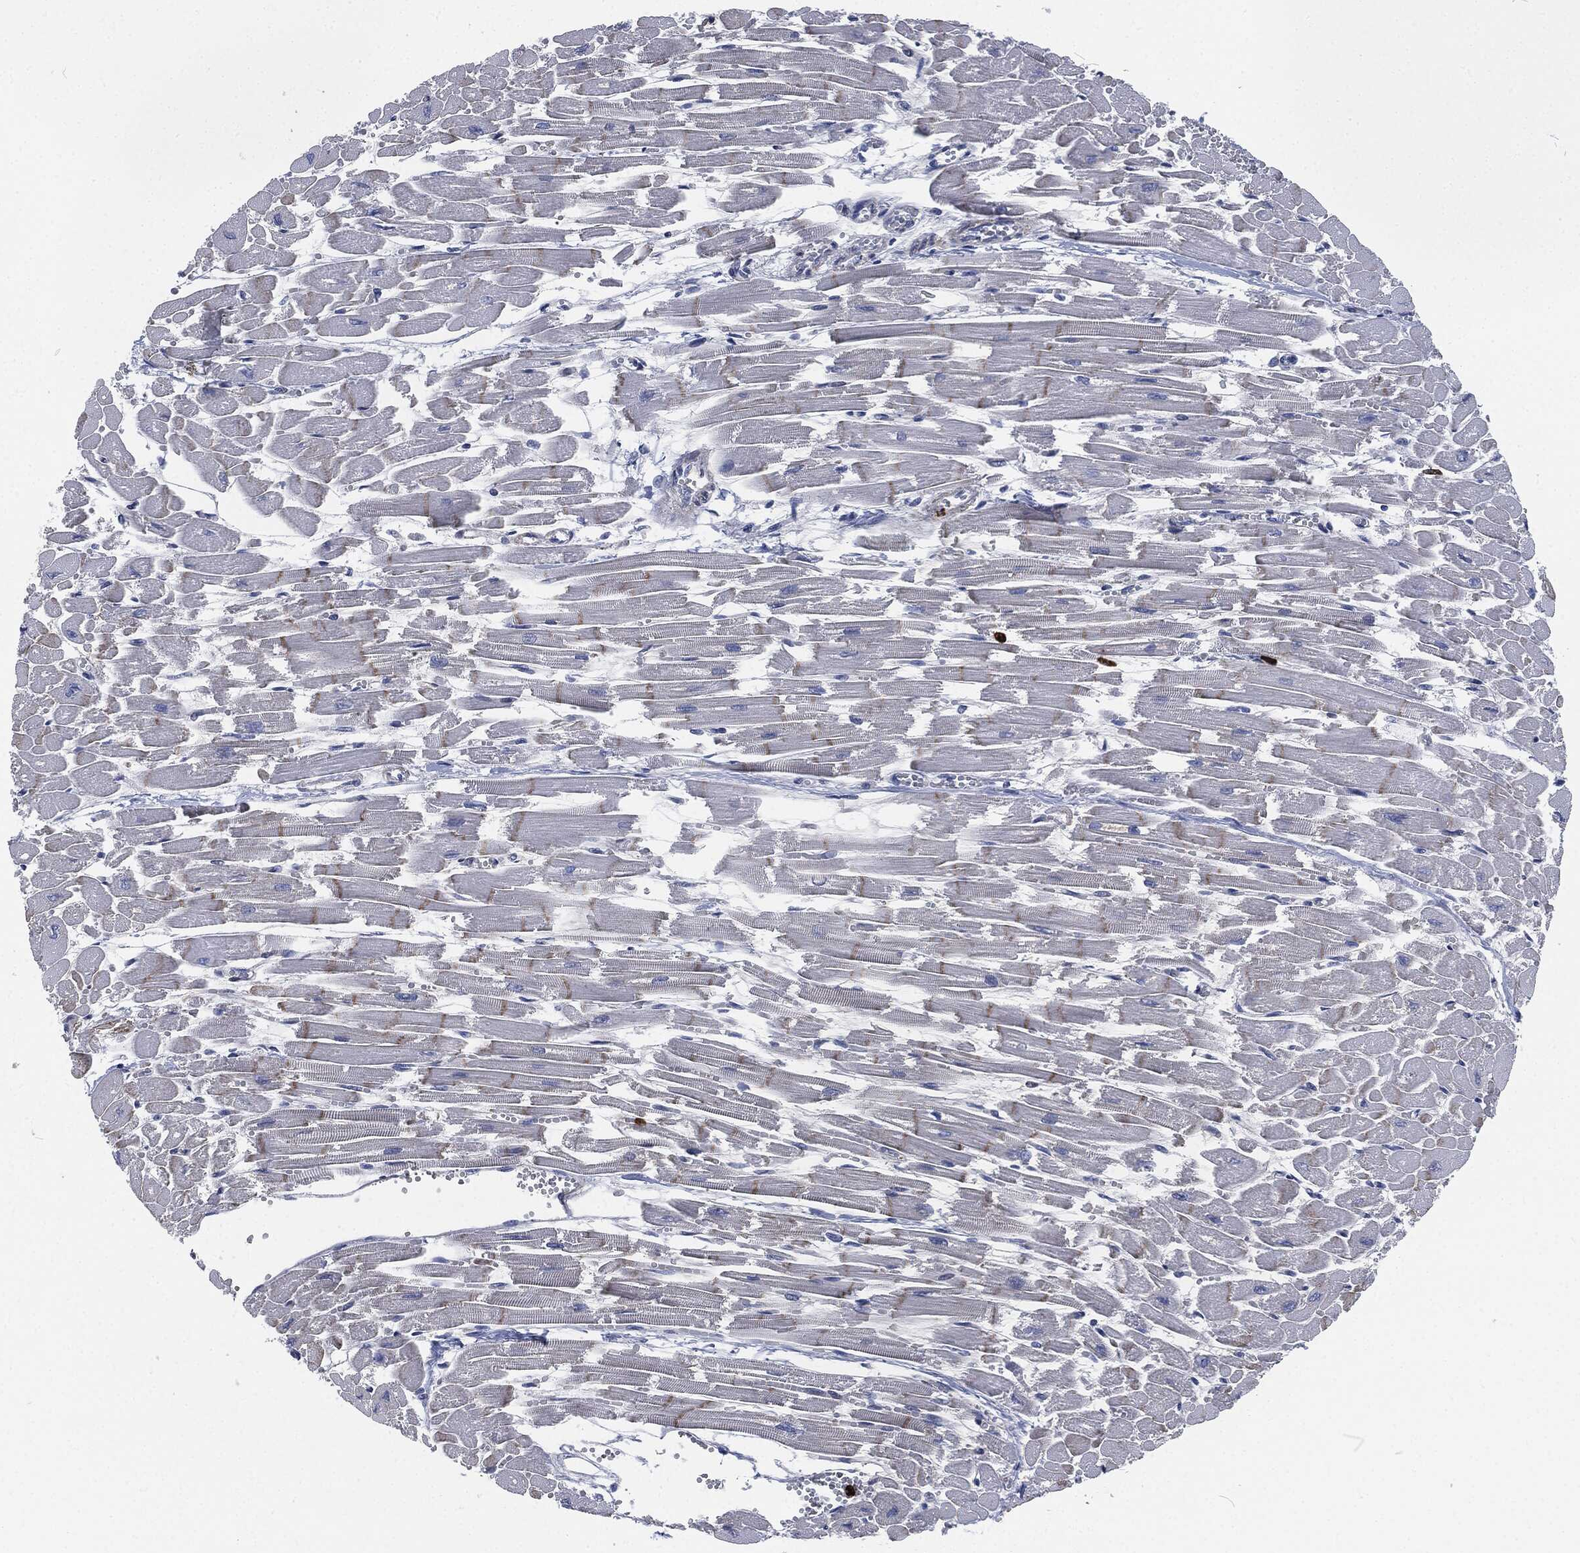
{"staining": {"intensity": "weak", "quantity": "<25%", "location": "cytoplasmic/membranous"}, "tissue": "heart muscle", "cell_type": "Cardiomyocytes", "image_type": "normal", "snomed": [{"axis": "morphology", "description": "Normal tissue, NOS"}, {"axis": "topography", "description": "Heart"}], "caption": "Immunohistochemistry (IHC) histopathology image of benign human heart muscle stained for a protein (brown), which reveals no positivity in cardiomyocytes.", "gene": "MPO", "patient": {"sex": "female", "age": 52}}